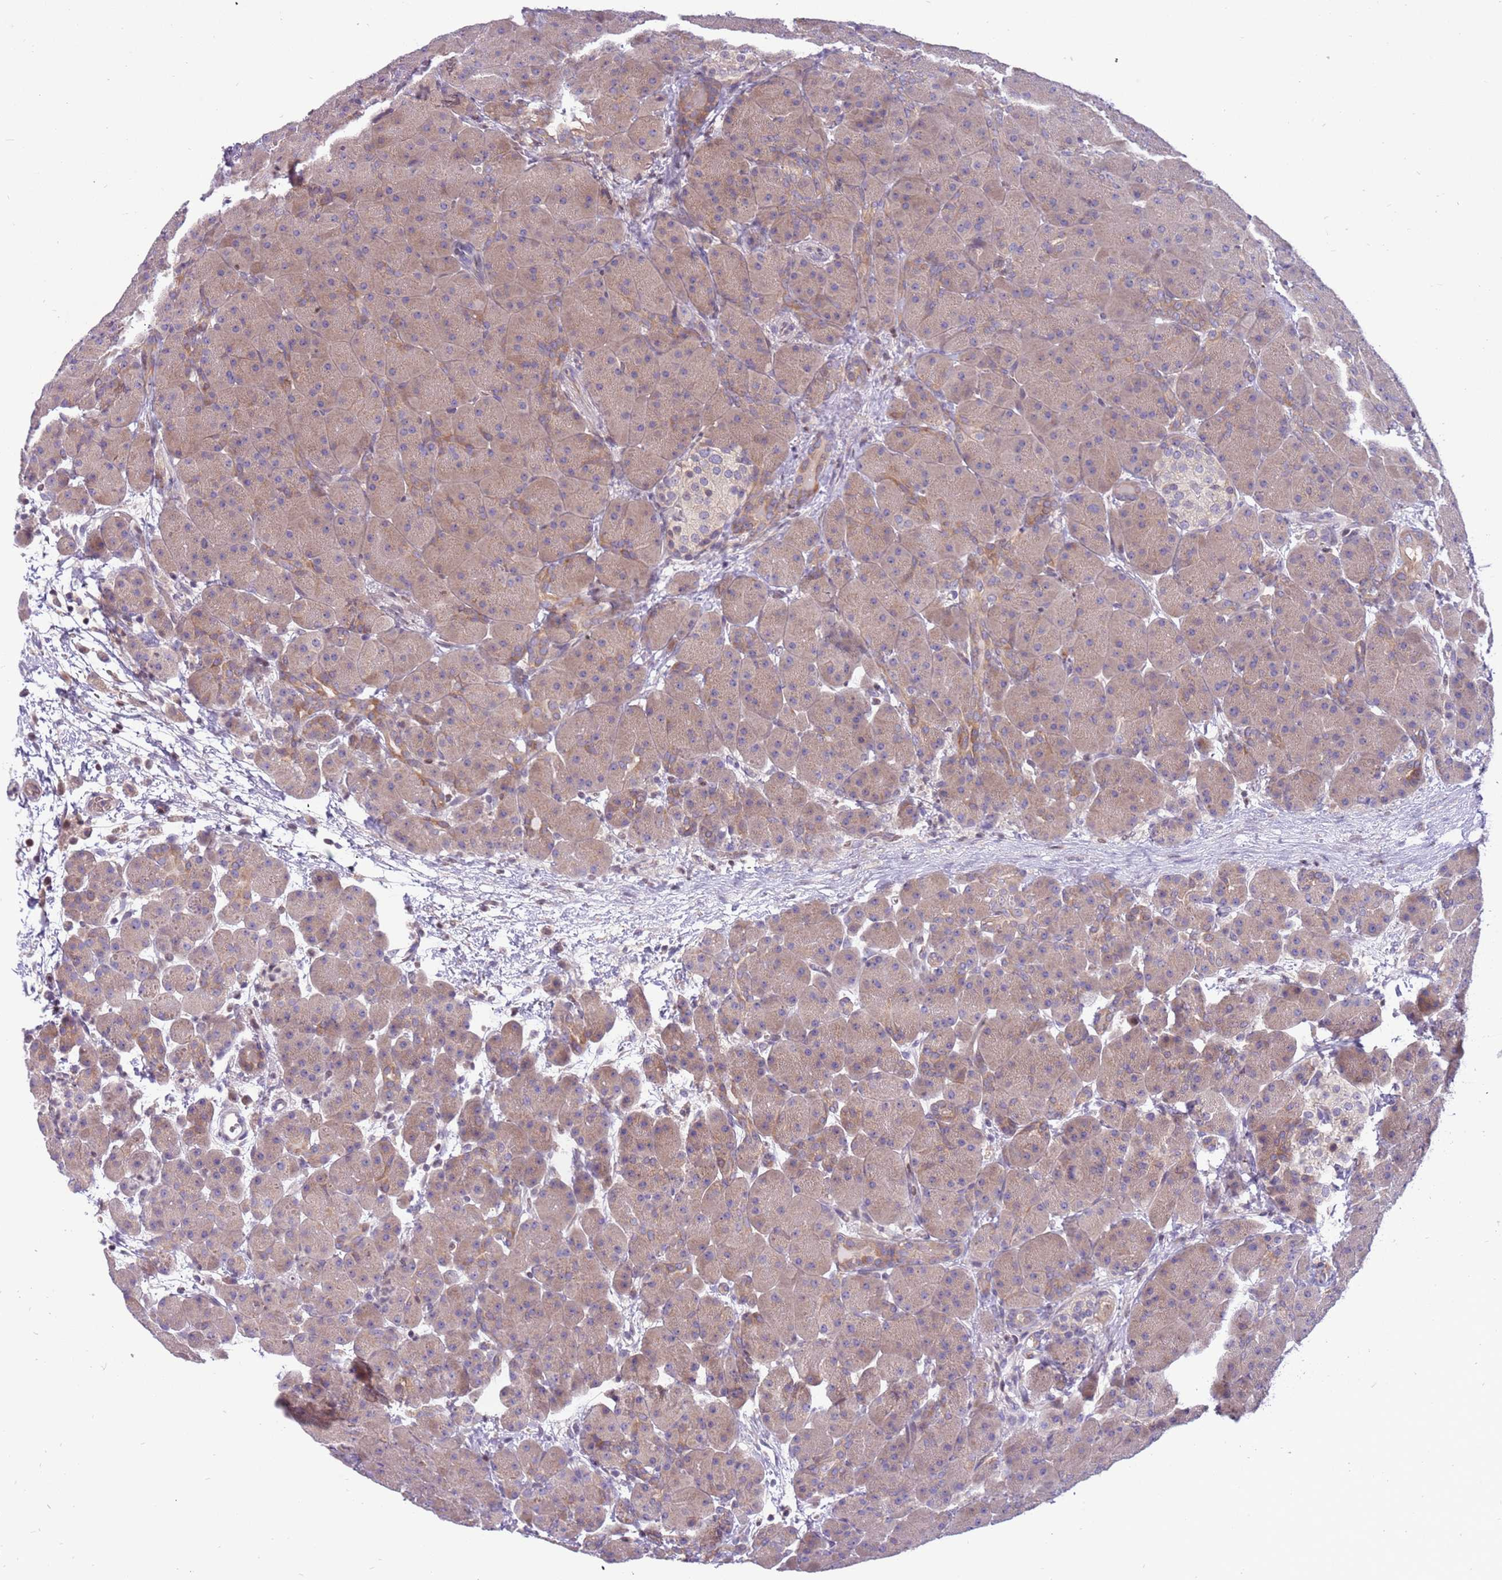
{"staining": {"intensity": "weak", "quantity": "25%-75%", "location": "cytoplasmic/membranous"}, "tissue": "pancreas", "cell_type": "Exocrine glandular cells", "image_type": "normal", "snomed": [{"axis": "morphology", "description": "Normal tissue, NOS"}, {"axis": "topography", "description": "Pancreas"}], "caption": "A brown stain highlights weak cytoplasmic/membranous positivity of a protein in exocrine glandular cells of benign pancreas.", "gene": "ARHGEF35", "patient": {"sex": "male", "age": 66}}